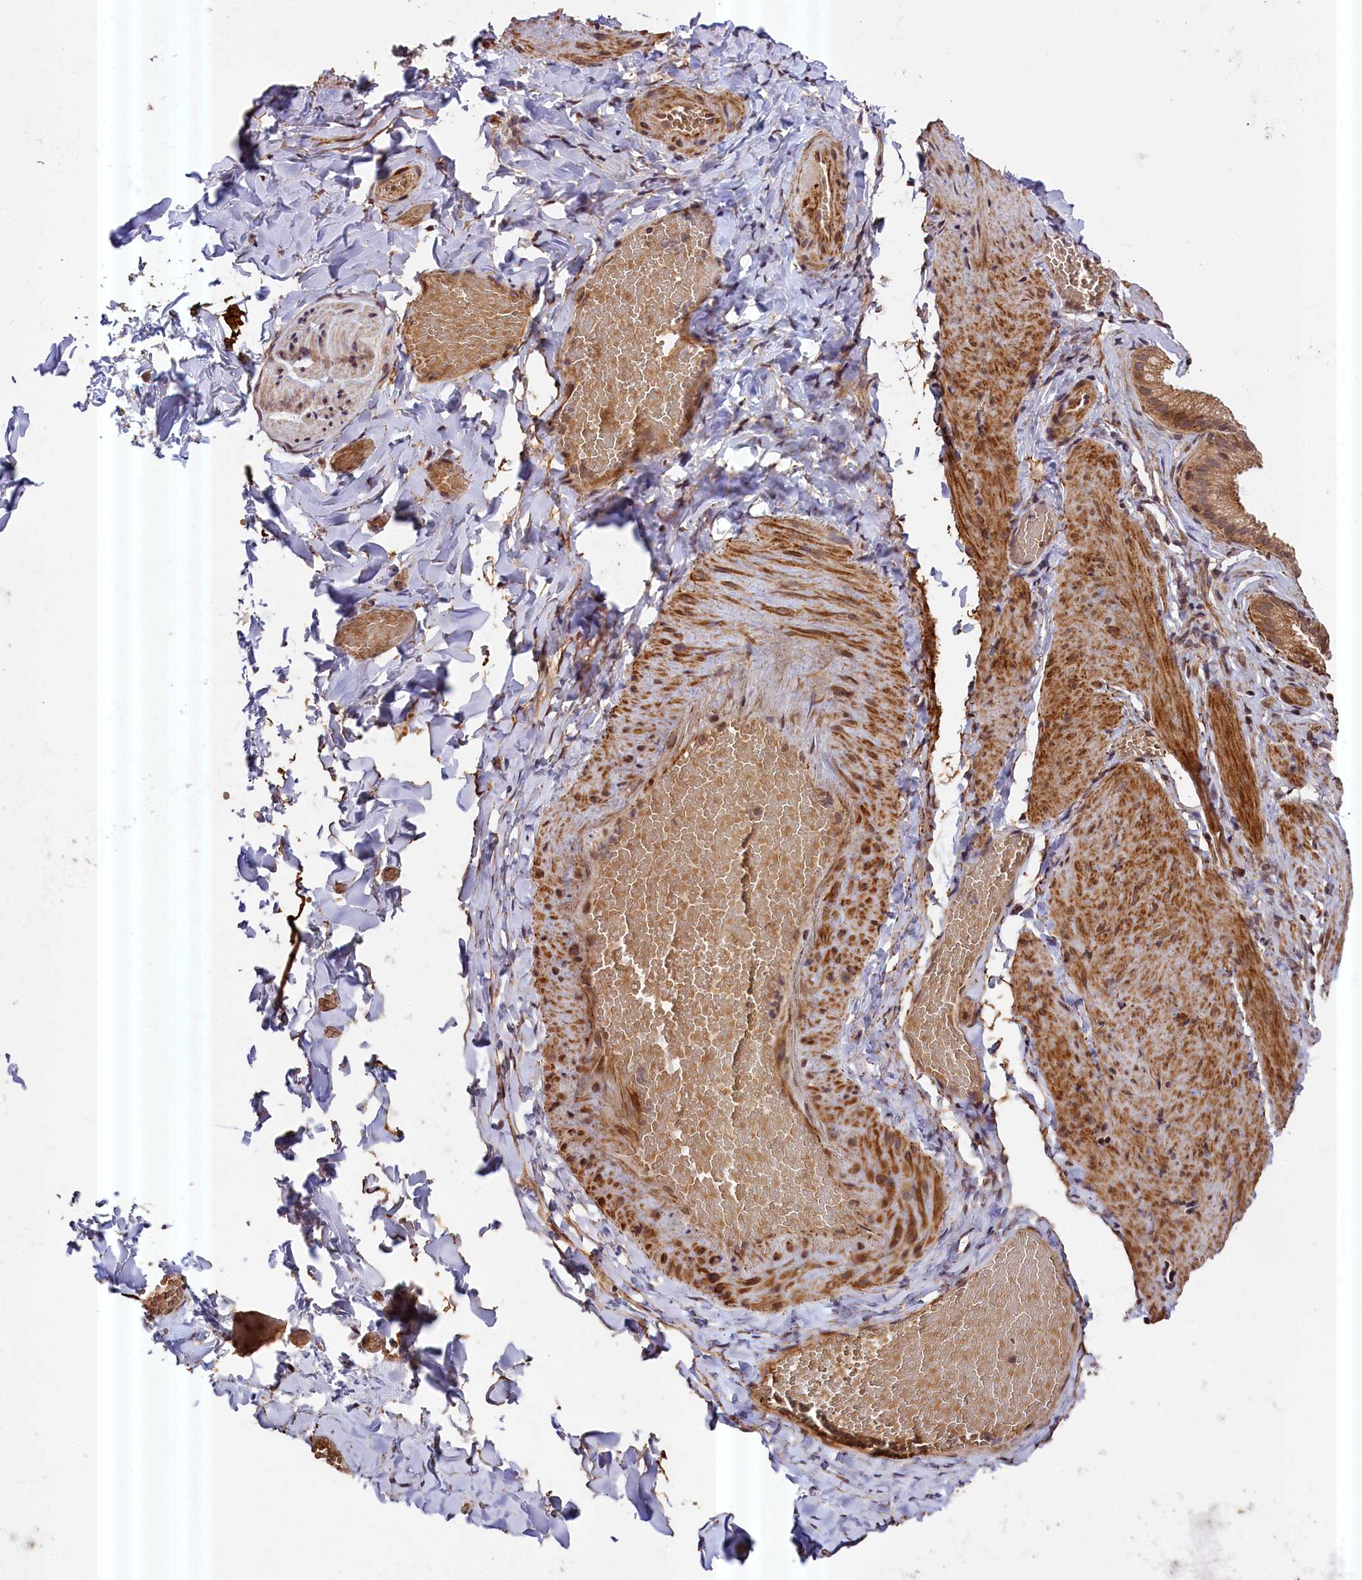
{"staining": {"intensity": "moderate", "quantity": "25%-75%", "location": "cytoplasmic/membranous"}, "tissue": "adipose tissue", "cell_type": "Adipocytes", "image_type": "normal", "snomed": [{"axis": "morphology", "description": "Normal tissue, NOS"}, {"axis": "topography", "description": "Gallbladder"}, {"axis": "topography", "description": "Peripheral nerve tissue"}], "caption": "Moderate cytoplasmic/membranous expression is seen in about 25%-75% of adipocytes in unremarkable adipose tissue.", "gene": "ZNF480", "patient": {"sex": "male", "age": 38}}